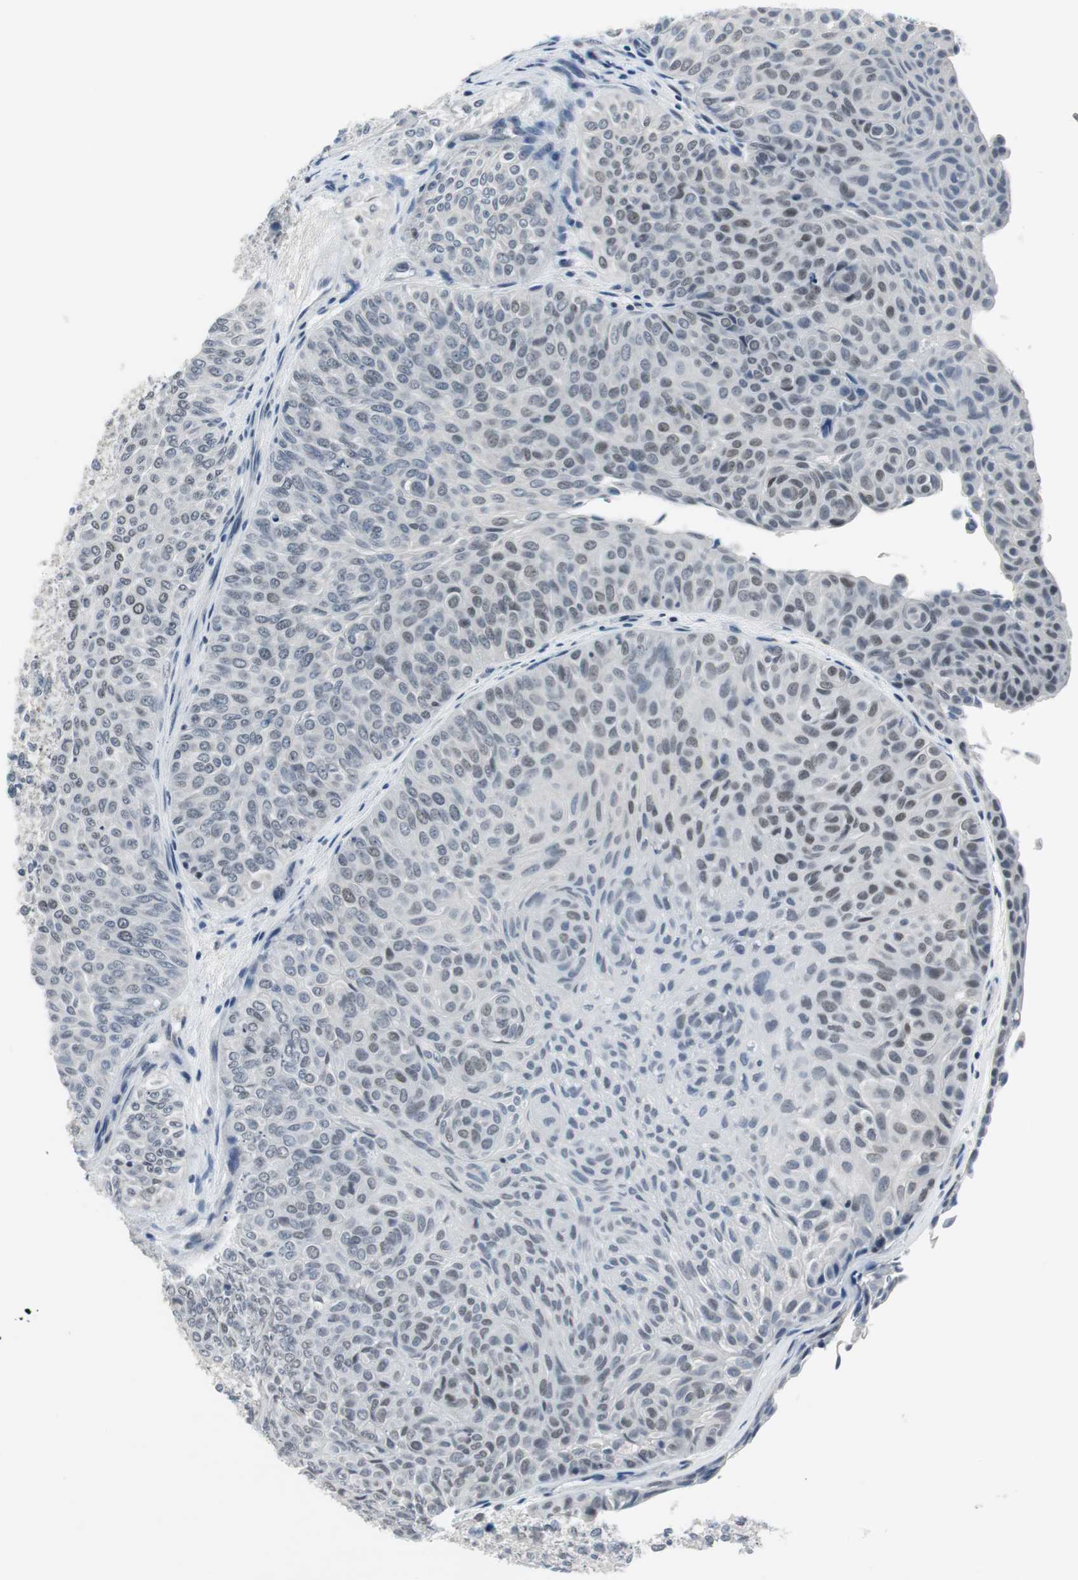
{"staining": {"intensity": "weak", "quantity": "<25%", "location": "nuclear"}, "tissue": "urothelial cancer", "cell_type": "Tumor cells", "image_type": "cancer", "snomed": [{"axis": "morphology", "description": "Urothelial carcinoma, Low grade"}, {"axis": "topography", "description": "Urinary bladder"}], "caption": "Immunohistochemistry of human urothelial carcinoma (low-grade) reveals no staining in tumor cells. (DAB IHC with hematoxylin counter stain).", "gene": "ELK1", "patient": {"sex": "male", "age": 78}}